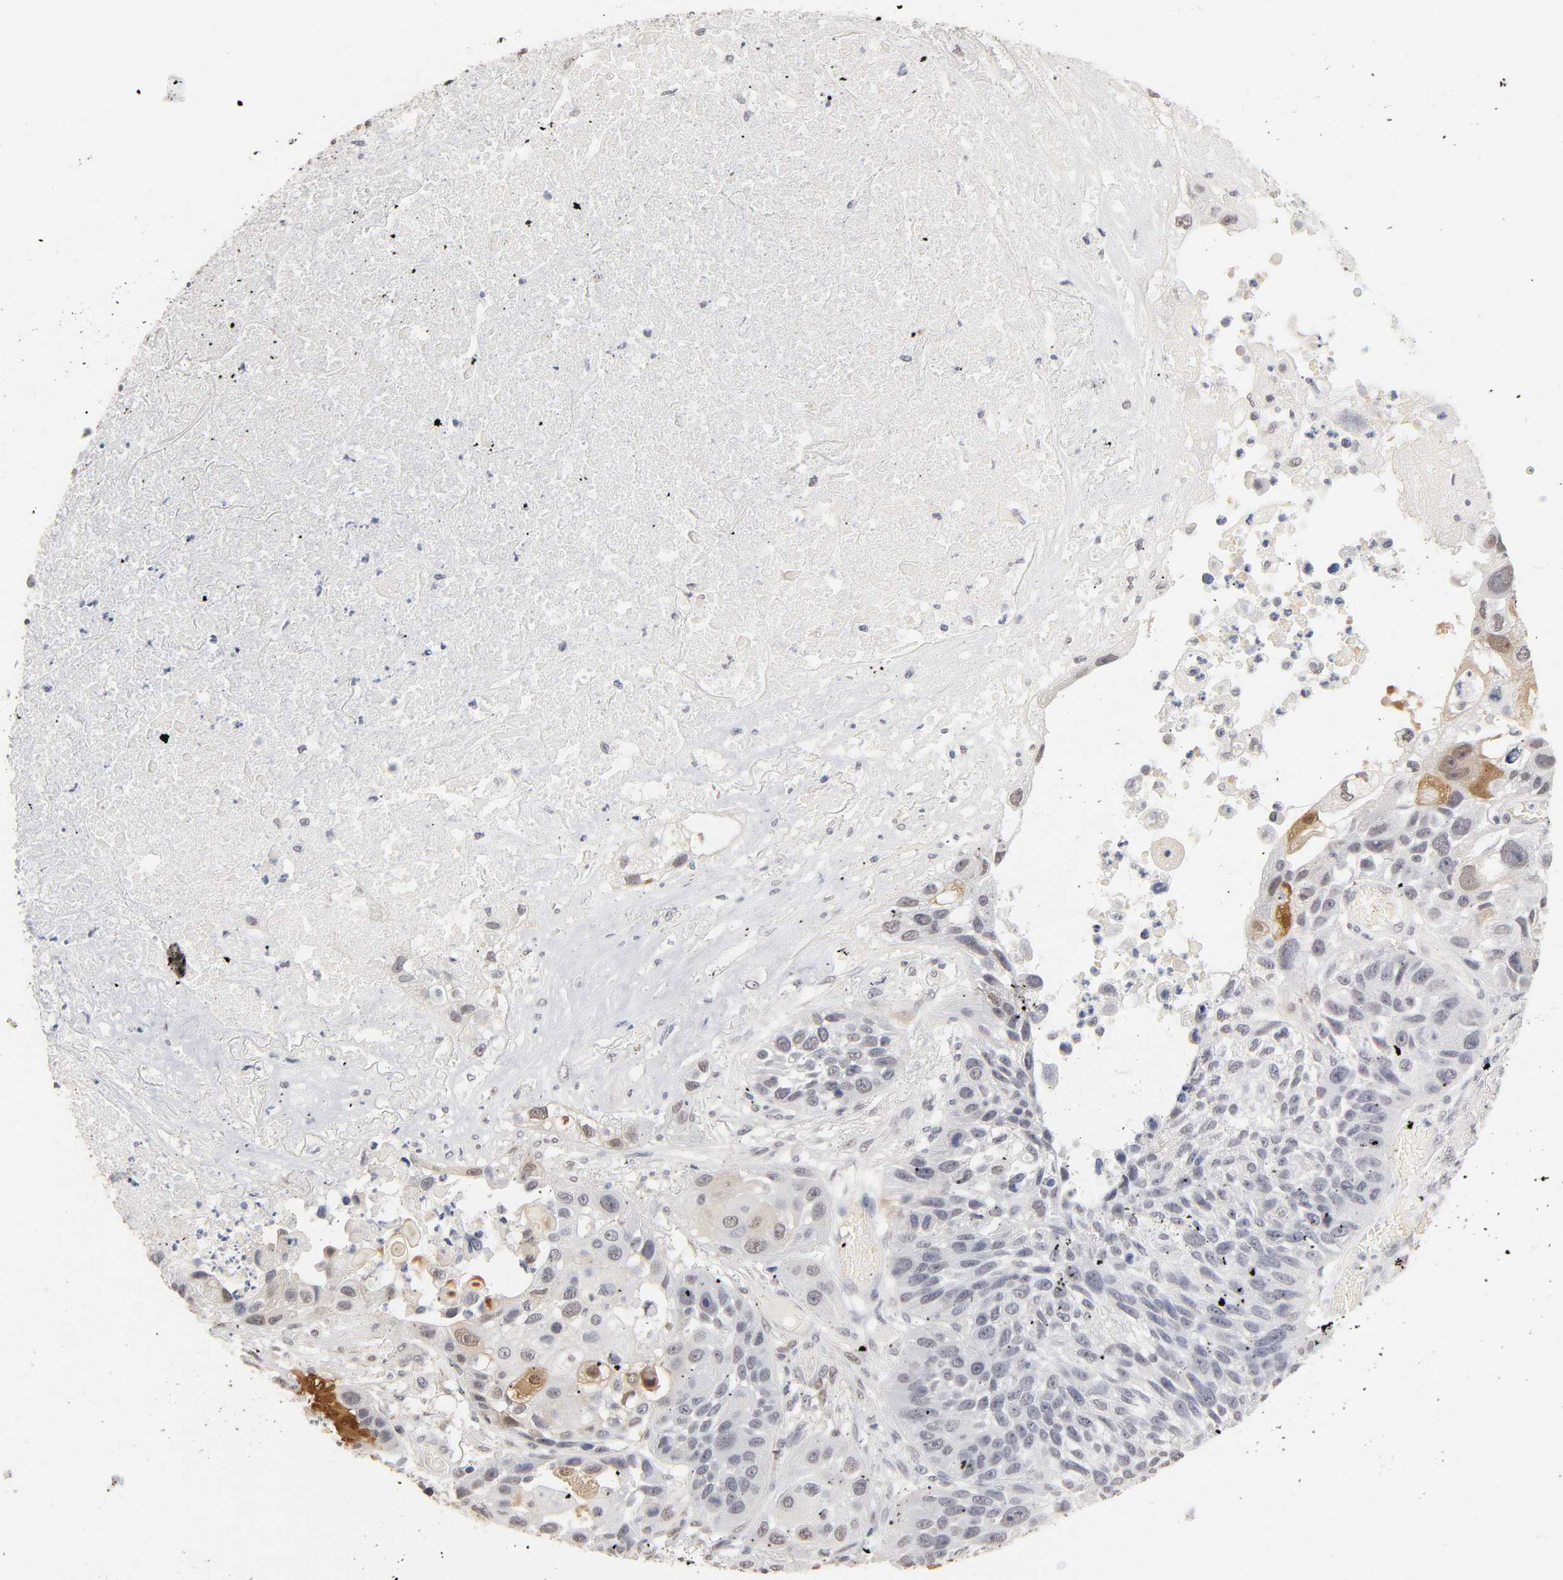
{"staining": {"intensity": "moderate", "quantity": "<25%", "location": "cytoplasmic/membranous,nuclear"}, "tissue": "lung cancer", "cell_type": "Tumor cells", "image_type": "cancer", "snomed": [{"axis": "morphology", "description": "Squamous cell carcinoma, NOS"}, {"axis": "topography", "description": "Lung"}], "caption": "Immunohistochemistry of lung cancer (squamous cell carcinoma) shows low levels of moderate cytoplasmic/membranous and nuclear positivity in about <25% of tumor cells. The staining is performed using DAB brown chromogen to label protein expression. The nuclei are counter-stained blue using hematoxylin.", "gene": "CRABP2", "patient": {"sex": "male", "age": 71}}